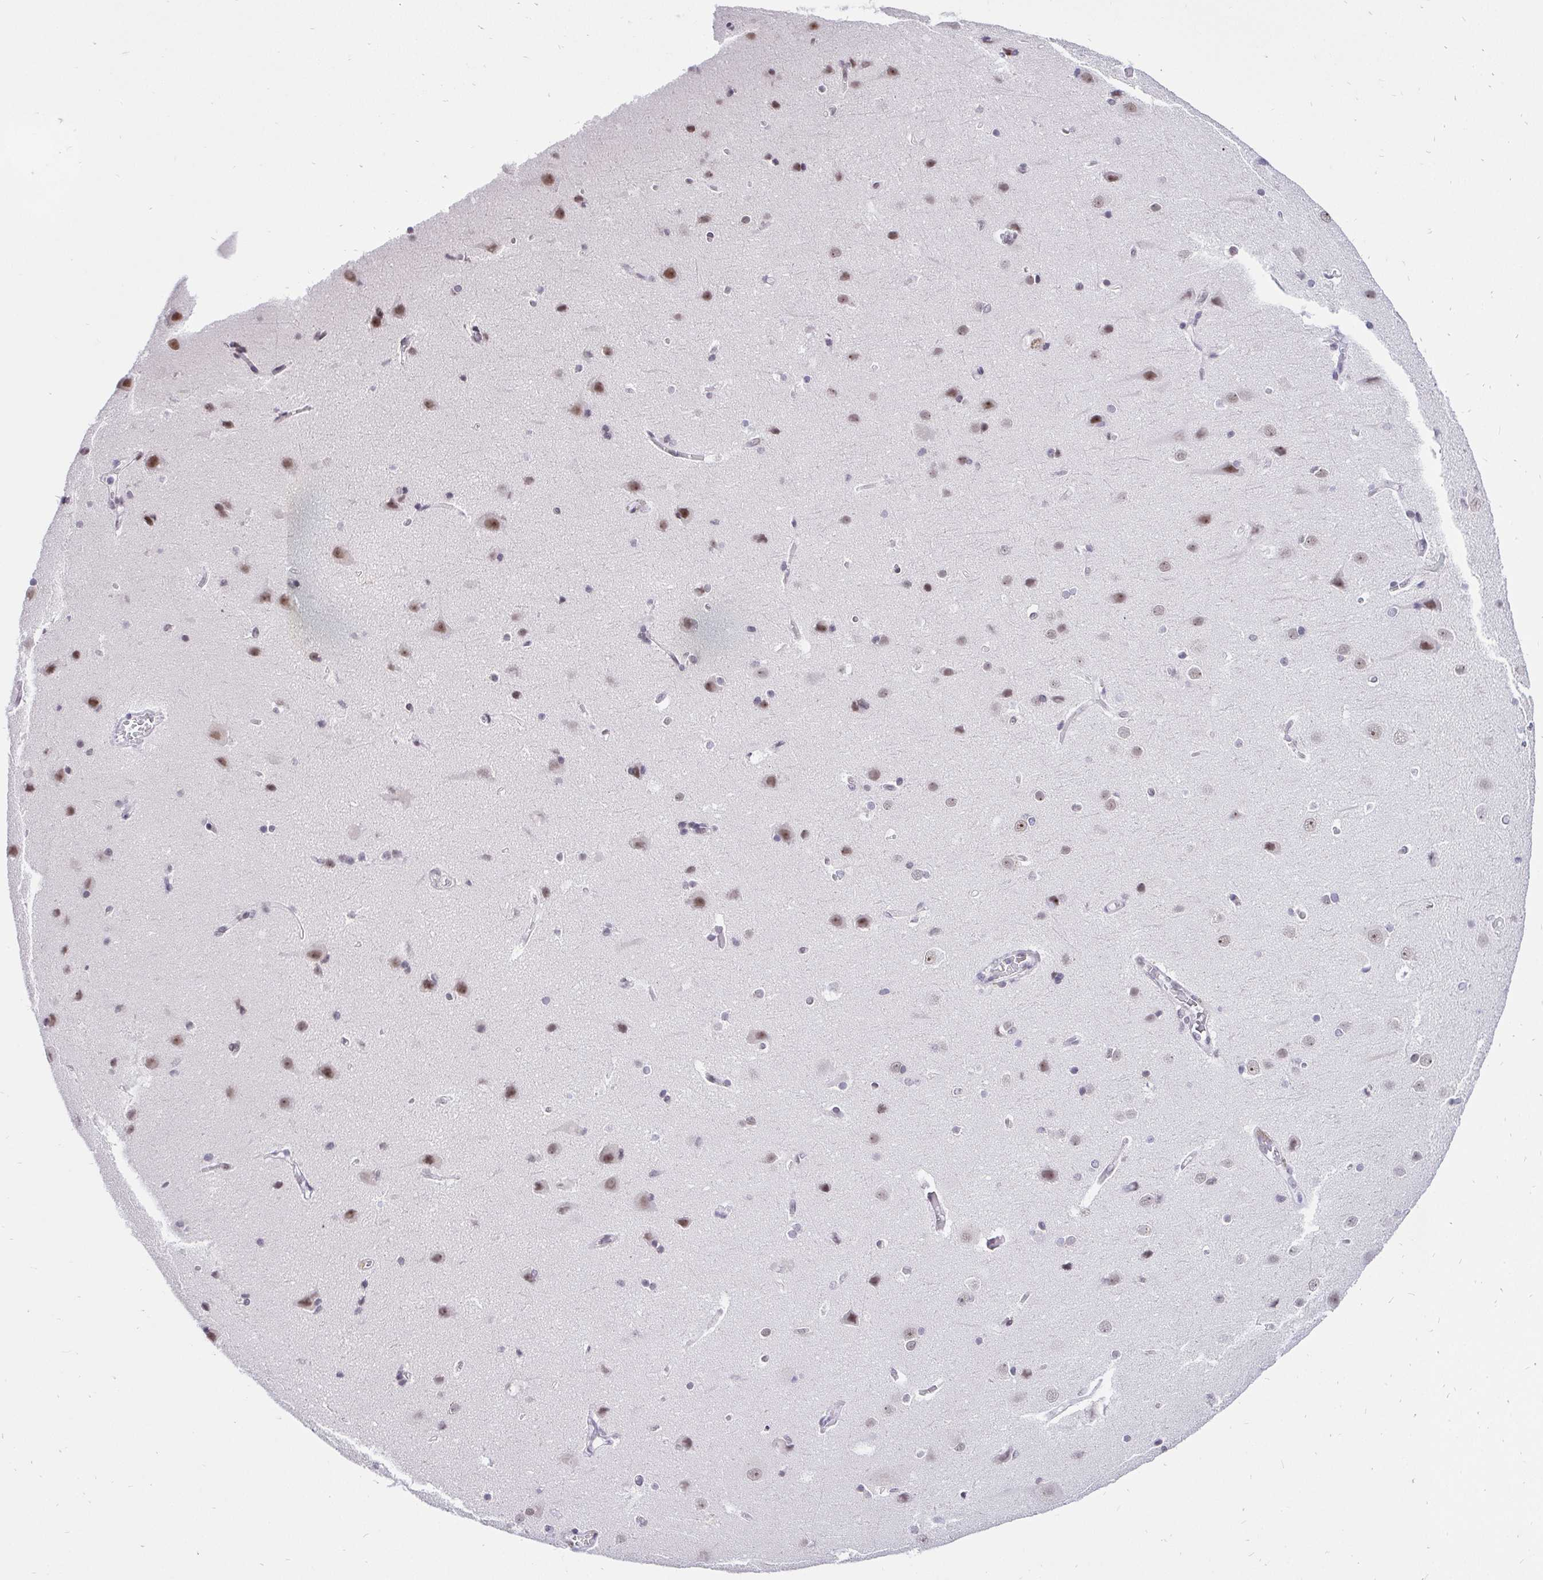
{"staining": {"intensity": "weak", "quantity": "25%-75%", "location": "nuclear"}, "tissue": "cerebral cortex", "cell_type": "Endothelial cells", "image_type": "normal", "snomed": [{"axis": "morphology", "description": "Normal tissue, NOS"}, {"axis": "topography", "description": "Cerebral cortex"}], "caption": "A low amount of weak nuclear expression is appreciated in about 25%-75% of endothelial cells in normal cerebral cortex.", "gene": "ZNF860", "patient": {"sex": "male", "age": 37}}